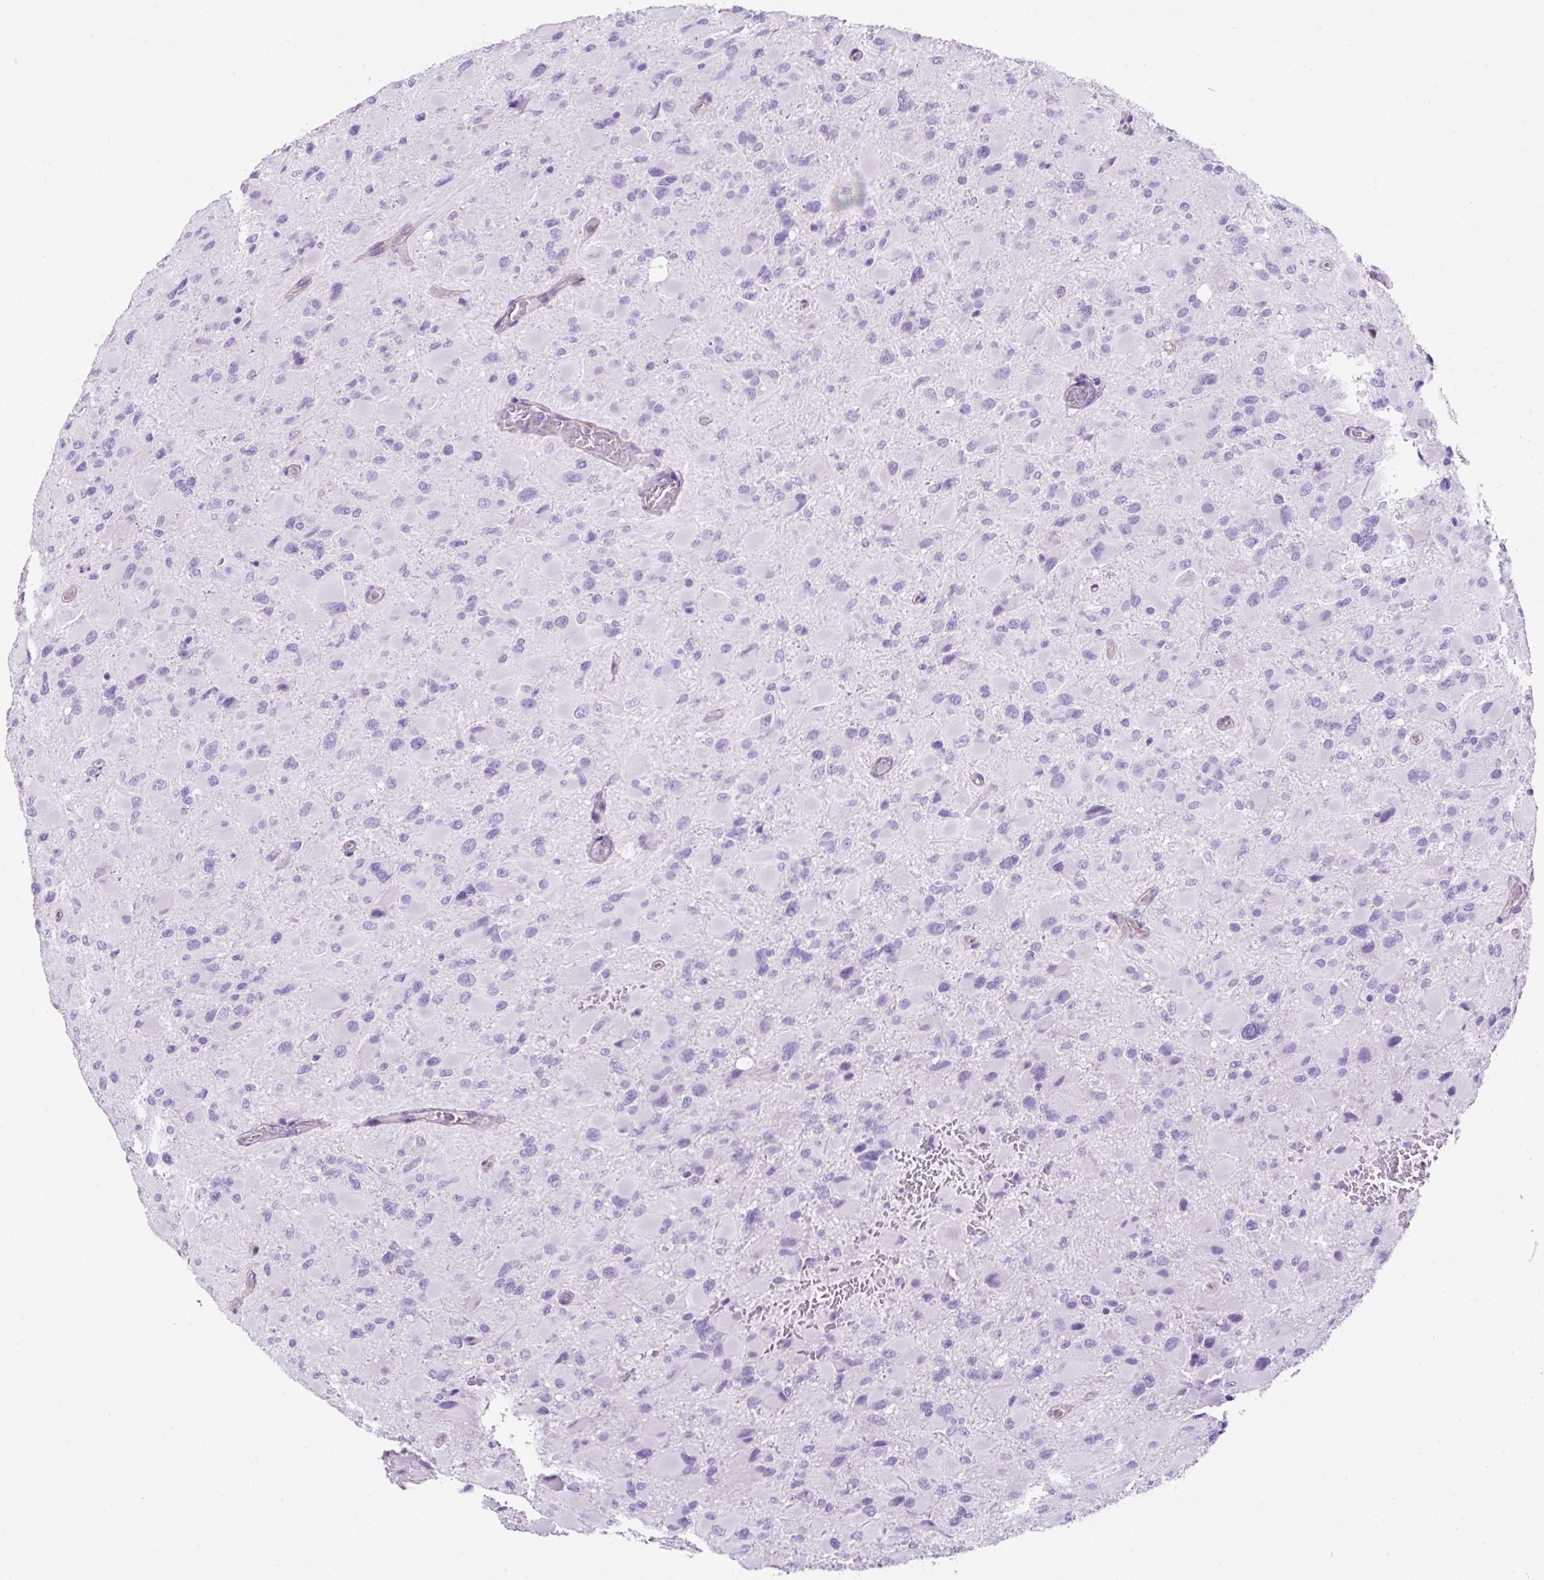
{"staining": {"intensity": "negative", "quantity": "none", "location": "none"}, "tissue": "glioma", "cell_type": "Tumor cells", "image_type": "cancer", "snomed": [{"axis": "morphology", "description": "Glioma, malignant, High grade"}, {"axis": "topography", "description": "Cerebral cortex"}], "caption": "Malignant glioma (high-grade) stained for a protein using immunohistochemistry (IHC) demonstrates no staining tumor cells.", "gene": "KRT12", "patient": {"sex": "female", "age": 36}}